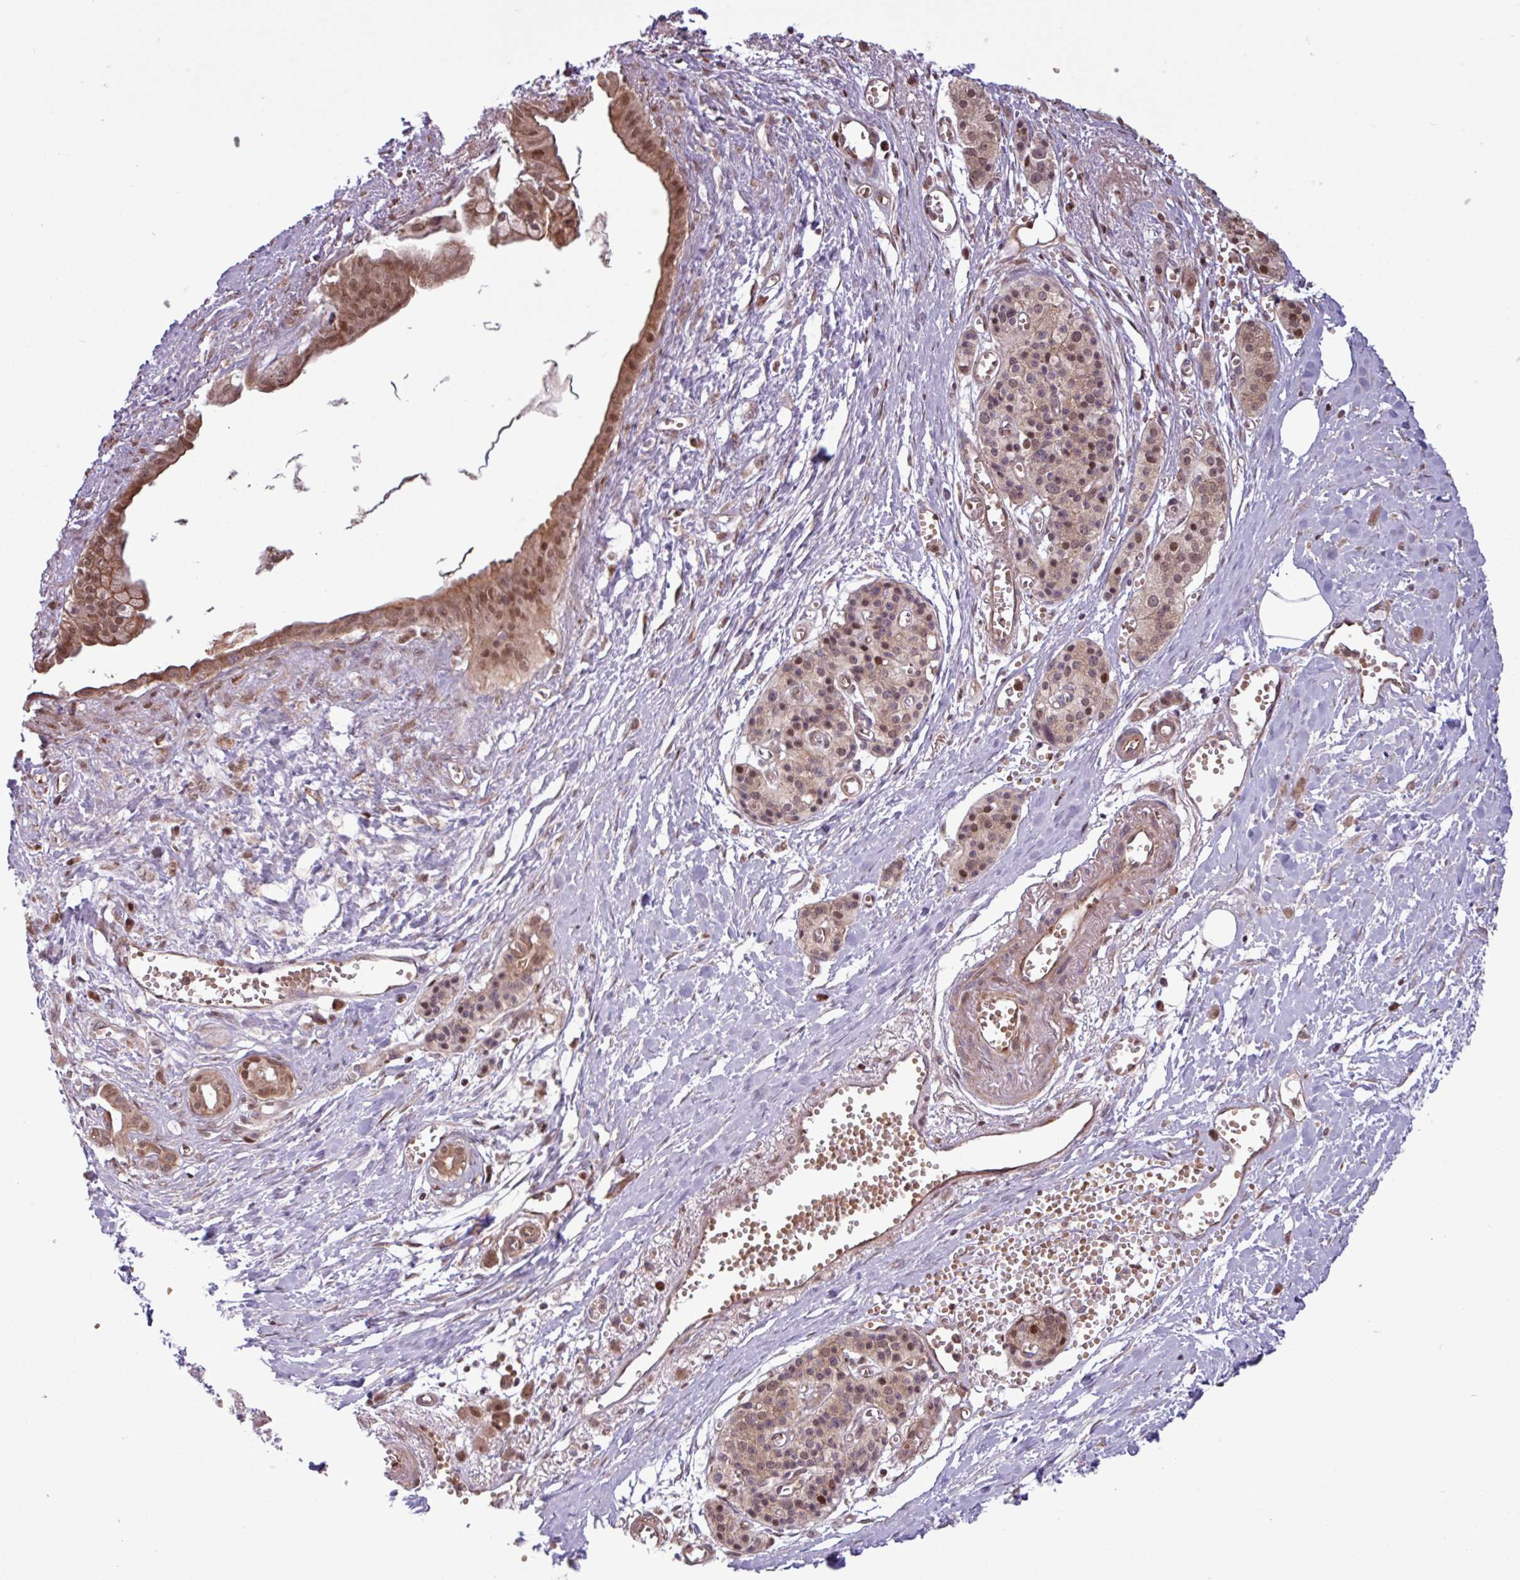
{"staining": {"intensity": "weak", "quantity": ">75%", "location": "cytoplasmic/membranous,nuclear"}, "tissue": "pancreatic cancer", "cell_type": "Tumor cells", "image_type": "cancer", "snomed": [{"axis": "morphology", "description": "Adenocarcinoma, NOS"}, {"axis": "topography", "description": "Pancreas"}], "caption": "High-magnification brightfield microscopy of pancreatic adenocarcinoma stained with DAB (3,3'-diaminobenzidine) (brown) and counterstained with hematoxylin (blue). tumor cells exhibit weak cytoplasmic/membranous and nuclear positivity is present in approximately>75% of cells.", "gene": "PDPR", "patient": {"sex": "male", "age": 71}}